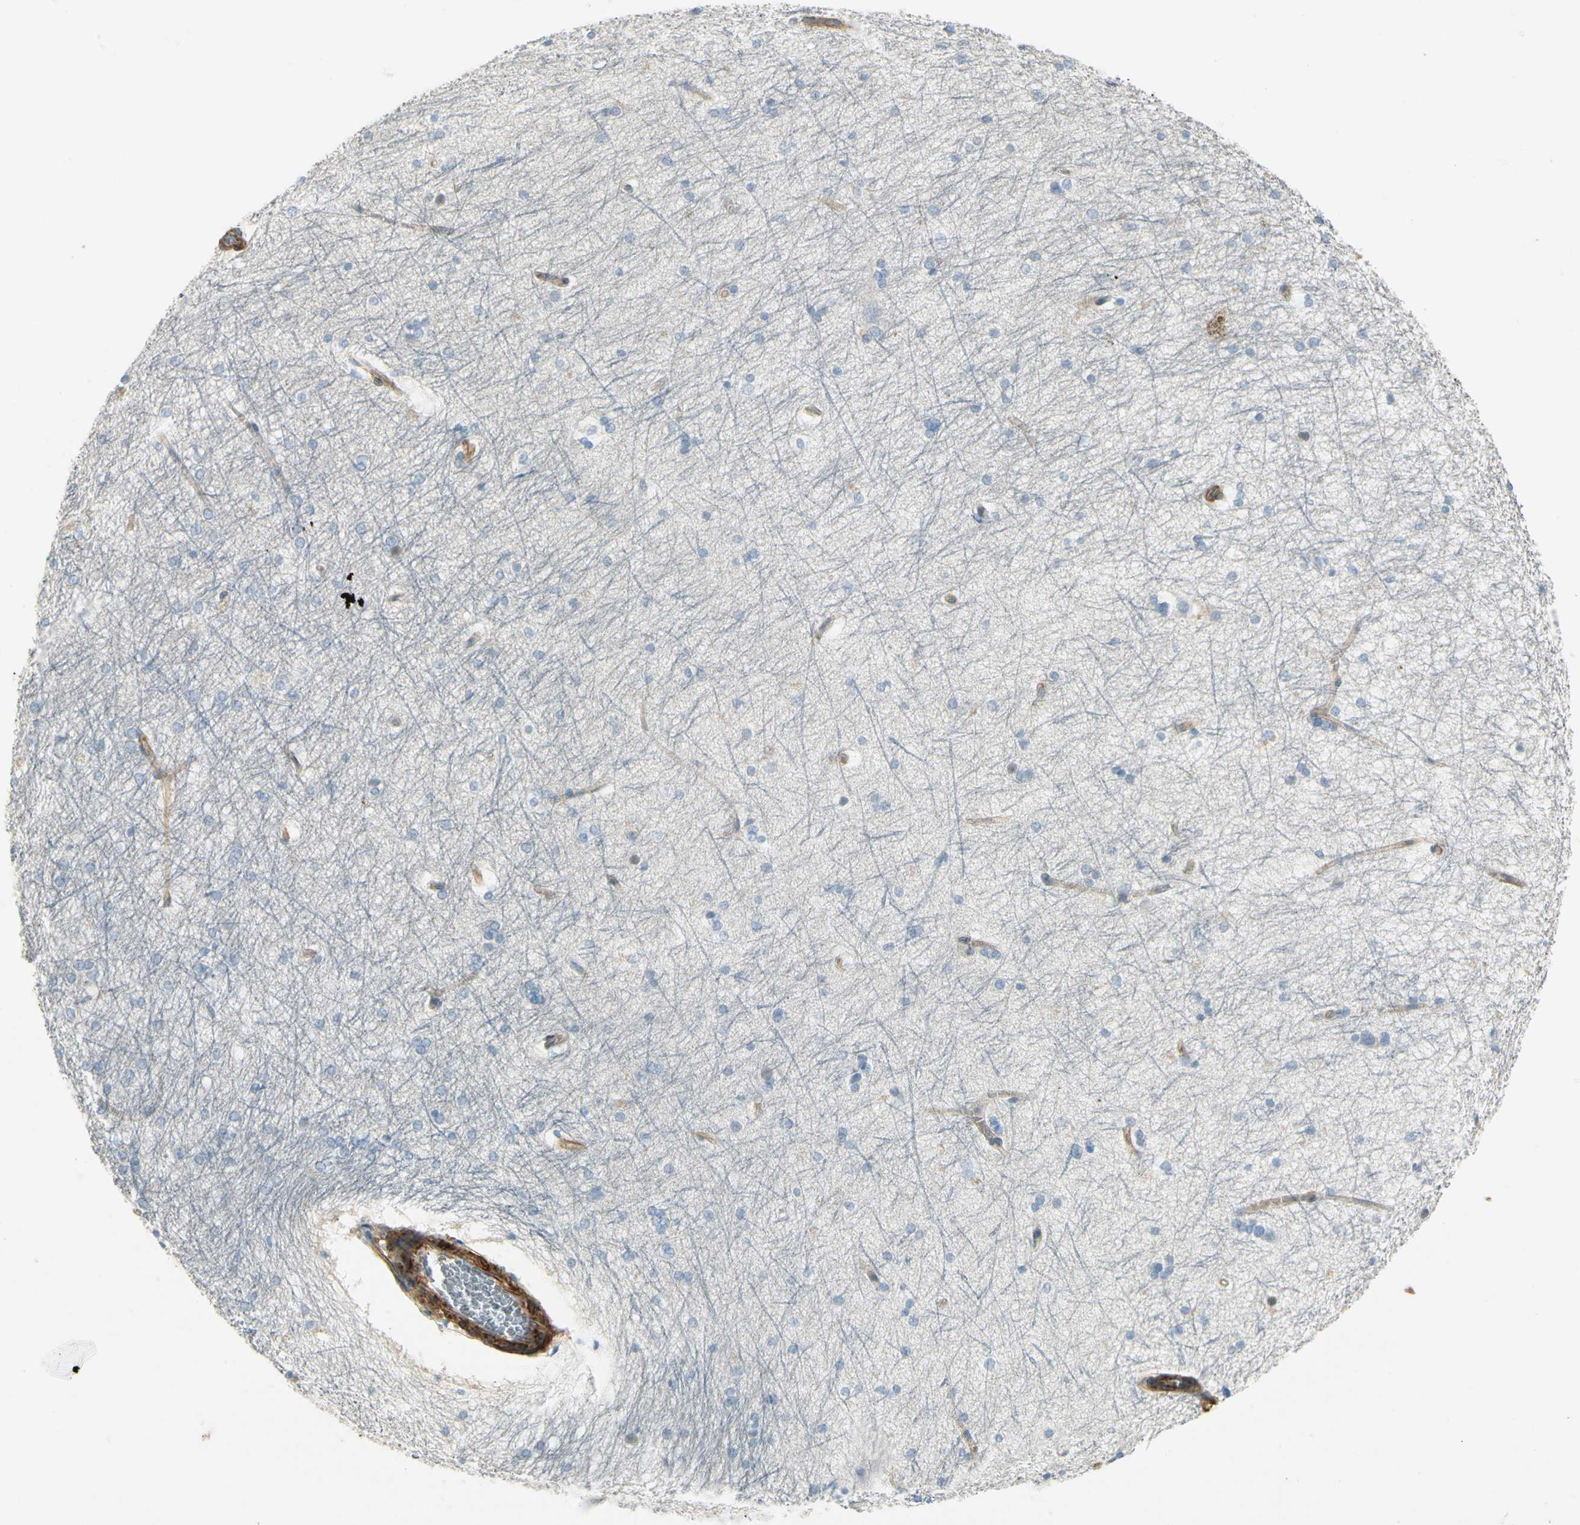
{"staining": {"intensity": "negative", "quantity": "none", "location": "none"}, "tissue": "hippocampus", "cell_type": "Glial cells", "image_type": "normal", "snomed": [{"axis": "morphology", "description": "Normal tissue, NOS"}, {"axis": "topography", "description": "Hippocampus"}], "caption": "IHC micrograph of normal hippocampus: human hippocampus stained with DAB demonstrates no significant protein expression in glial cells.", "gene": "ITGA3", "patient": {"sex": "female", "age": 19}}